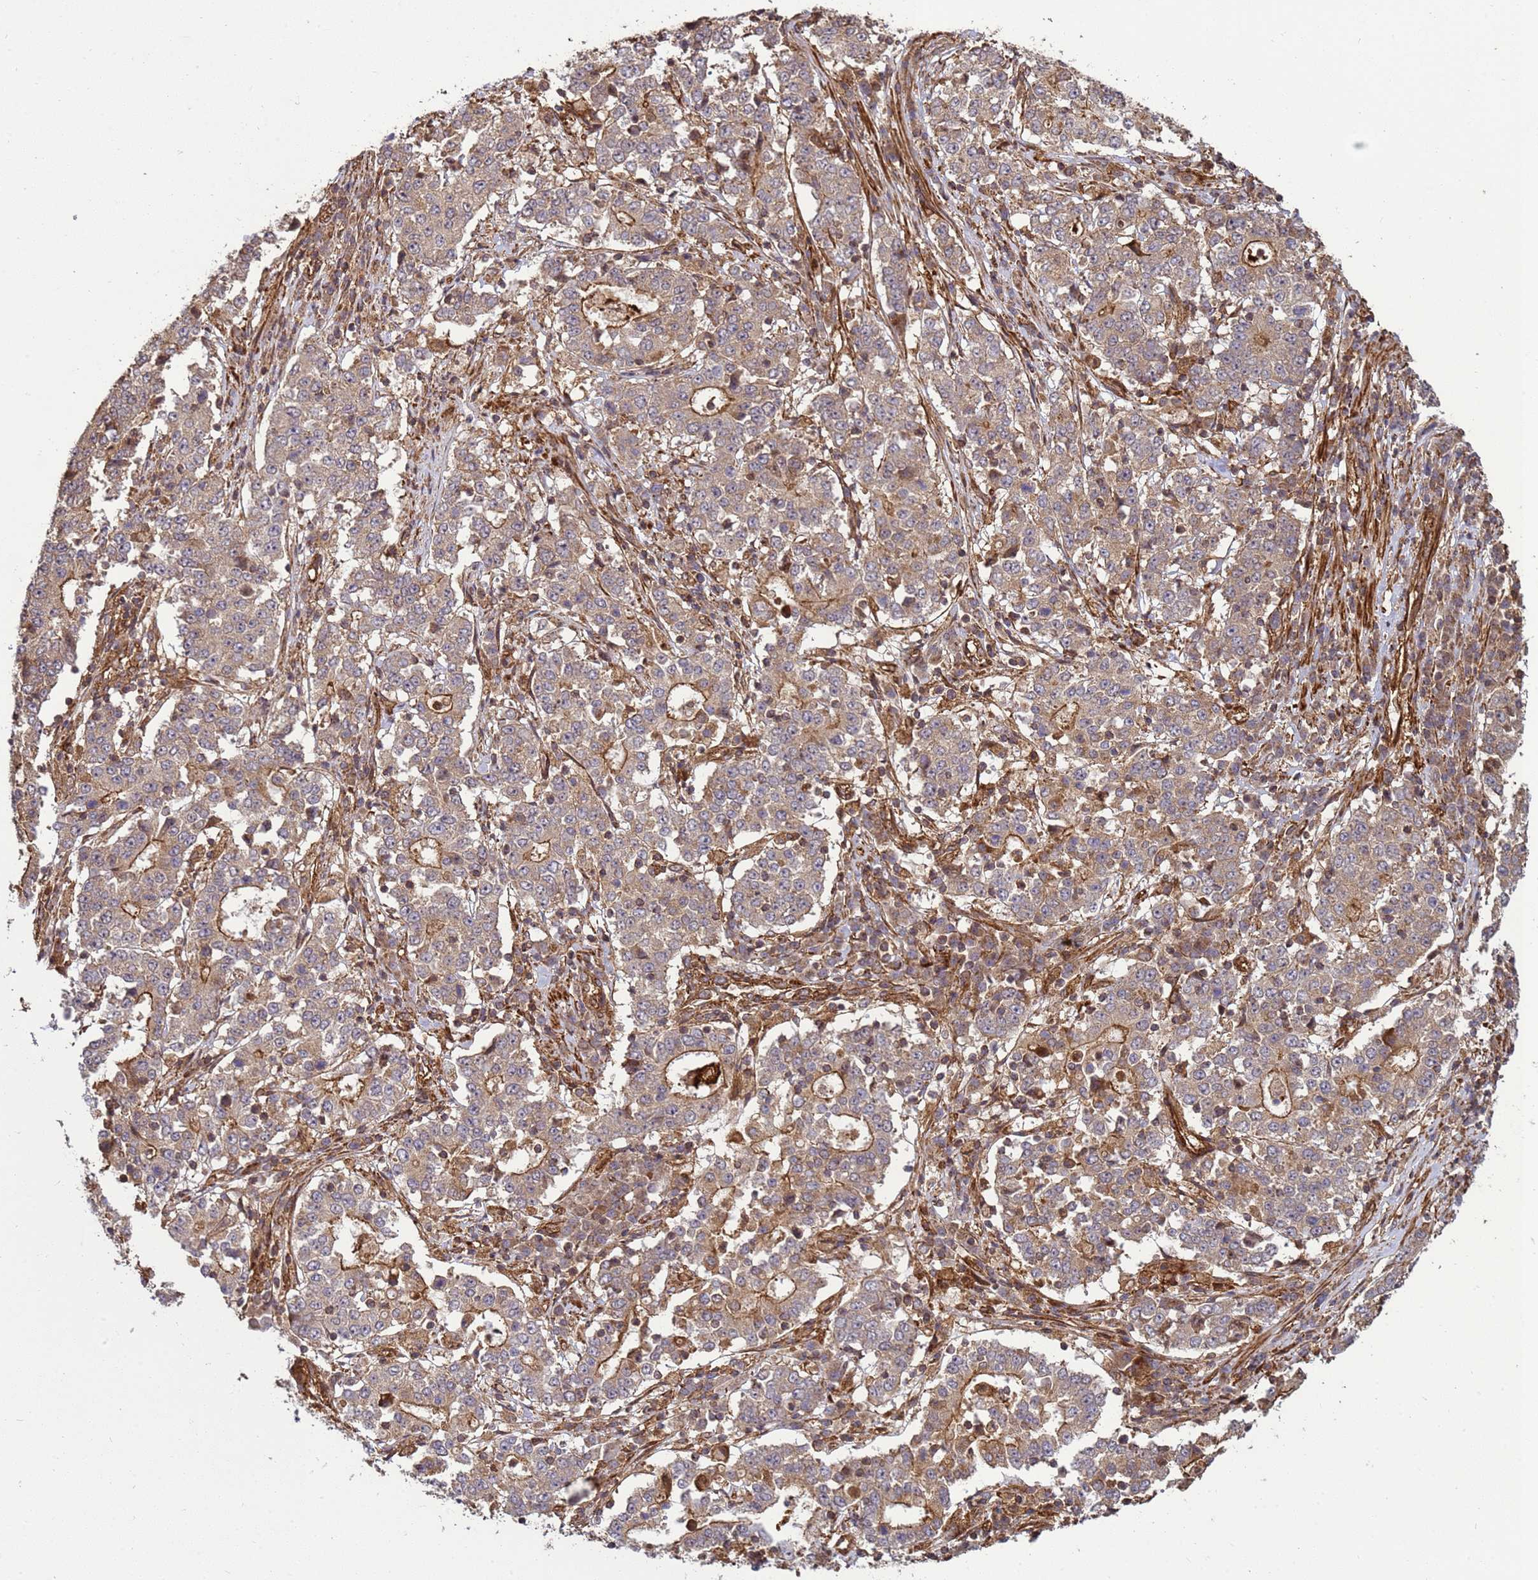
{"staining": {"intensity": "moderate", "quantity": ">75%", "location": "cytoplasmic/membranous"}, "tissue": "stomach cancer", "cell_type": "Tumor cells", "image_type": "cancer", "snomed": [{"axis": "morphology", "description": "Adenocarcinoma, NOS"}, {"axis": "topography", "description": "Stomach"}], "caption": "High-power microscopy captured an immunohistochemistry histopathology image of stomach cancer (adenocarcinoma), revealing moderate cytoplasmic/membranous staining in approximately >75% of tumor cells.", "gene": "CNOT1", "patient": {"sex": "male", "age": 59}}